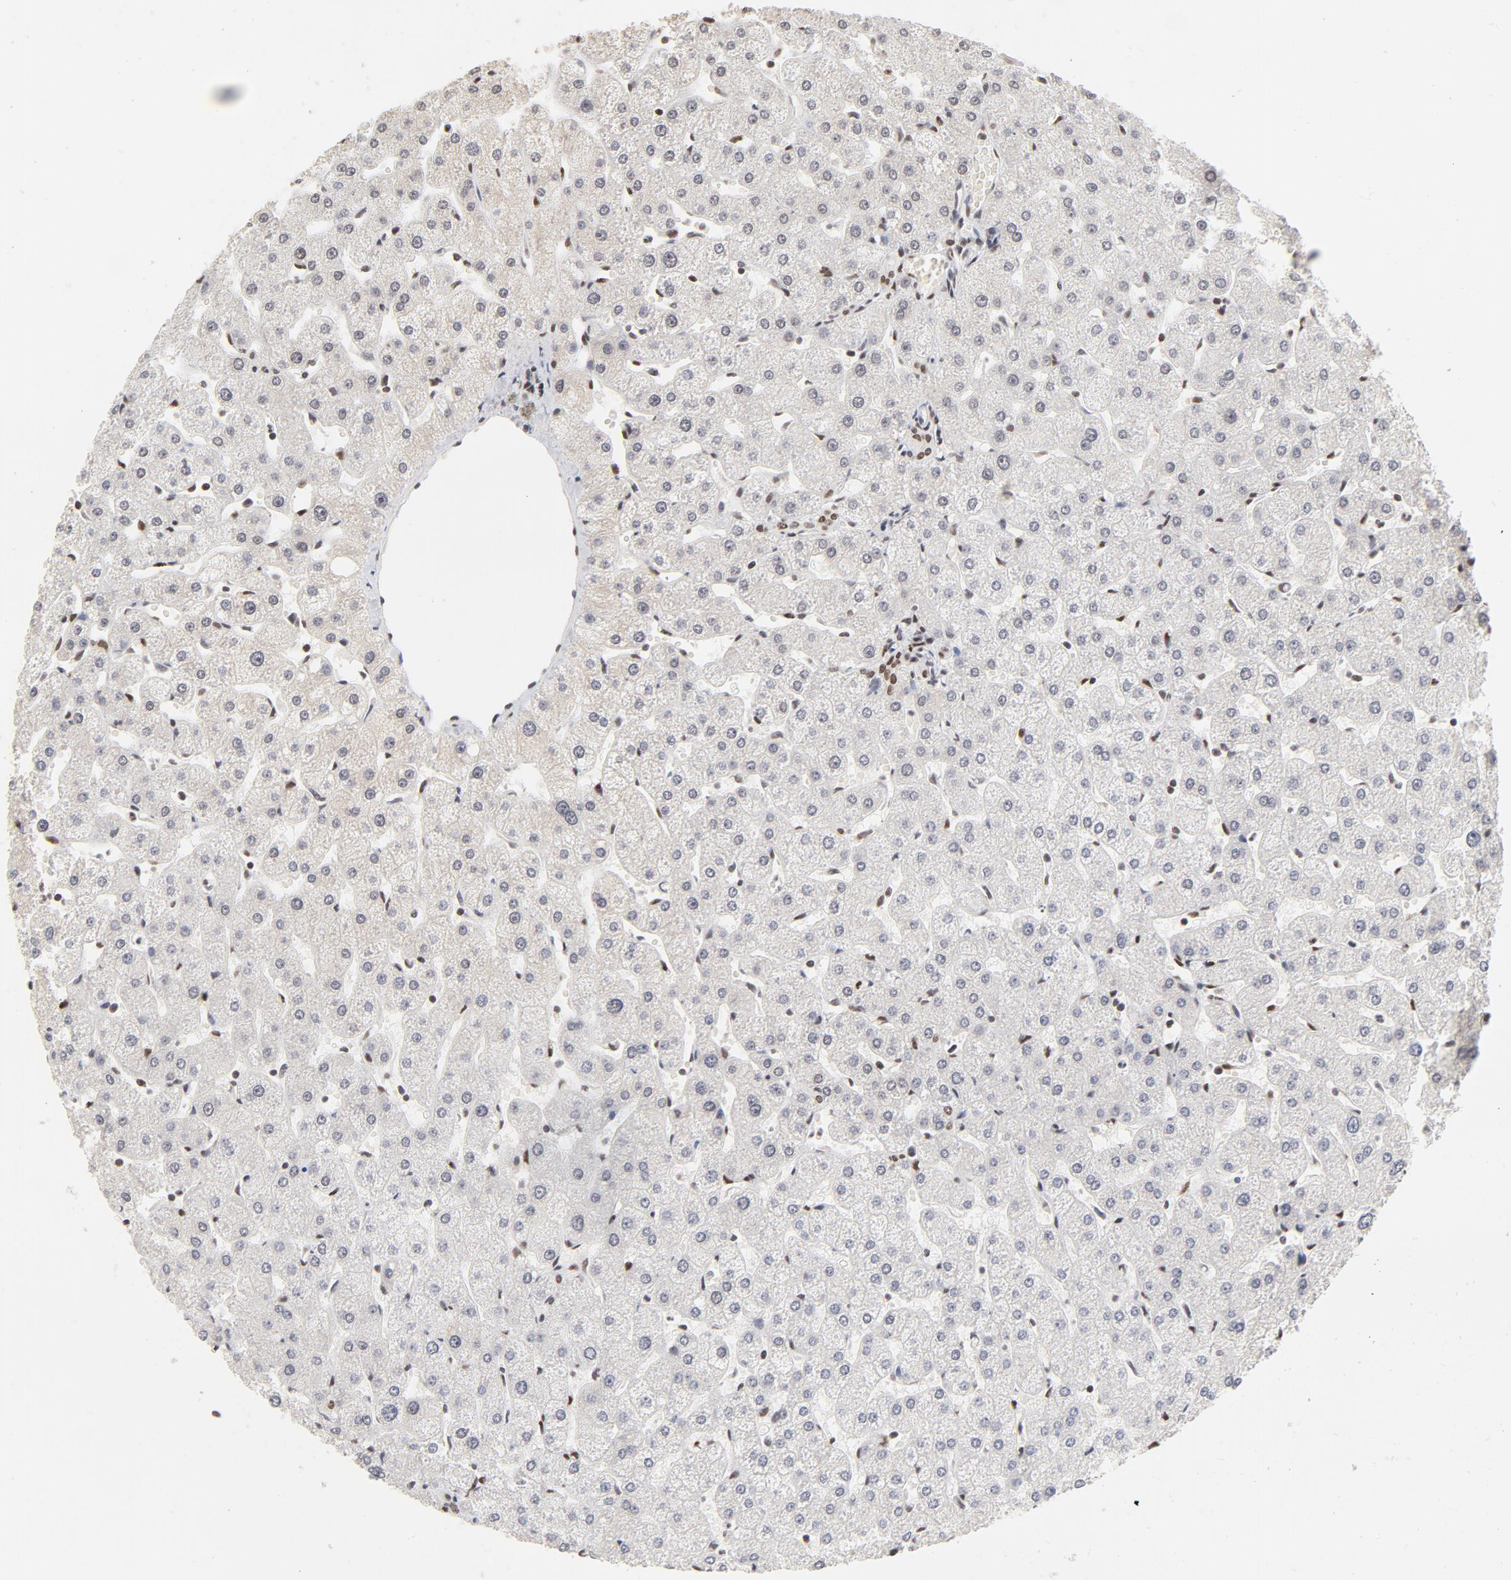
{"staining": {"intensity": "moderate", "quantity": ">75%", "location": "nuclear"}, "tissue": "liver", "cell_type": "Cholangiocytes", "image_type": "normal", "snomed": [{"axis": "morphology", "description": "Normal tissue, NOS"}, {"axis": "topography", "description": "Liver"}], "caption": "Unremarkable liver exhibits moderate nuclear staining in about >75% of cholangiocytes Nuclei are stained in blue..", "gene": "TP53BP1", "patient": {"sex": "male", "age": 67}}